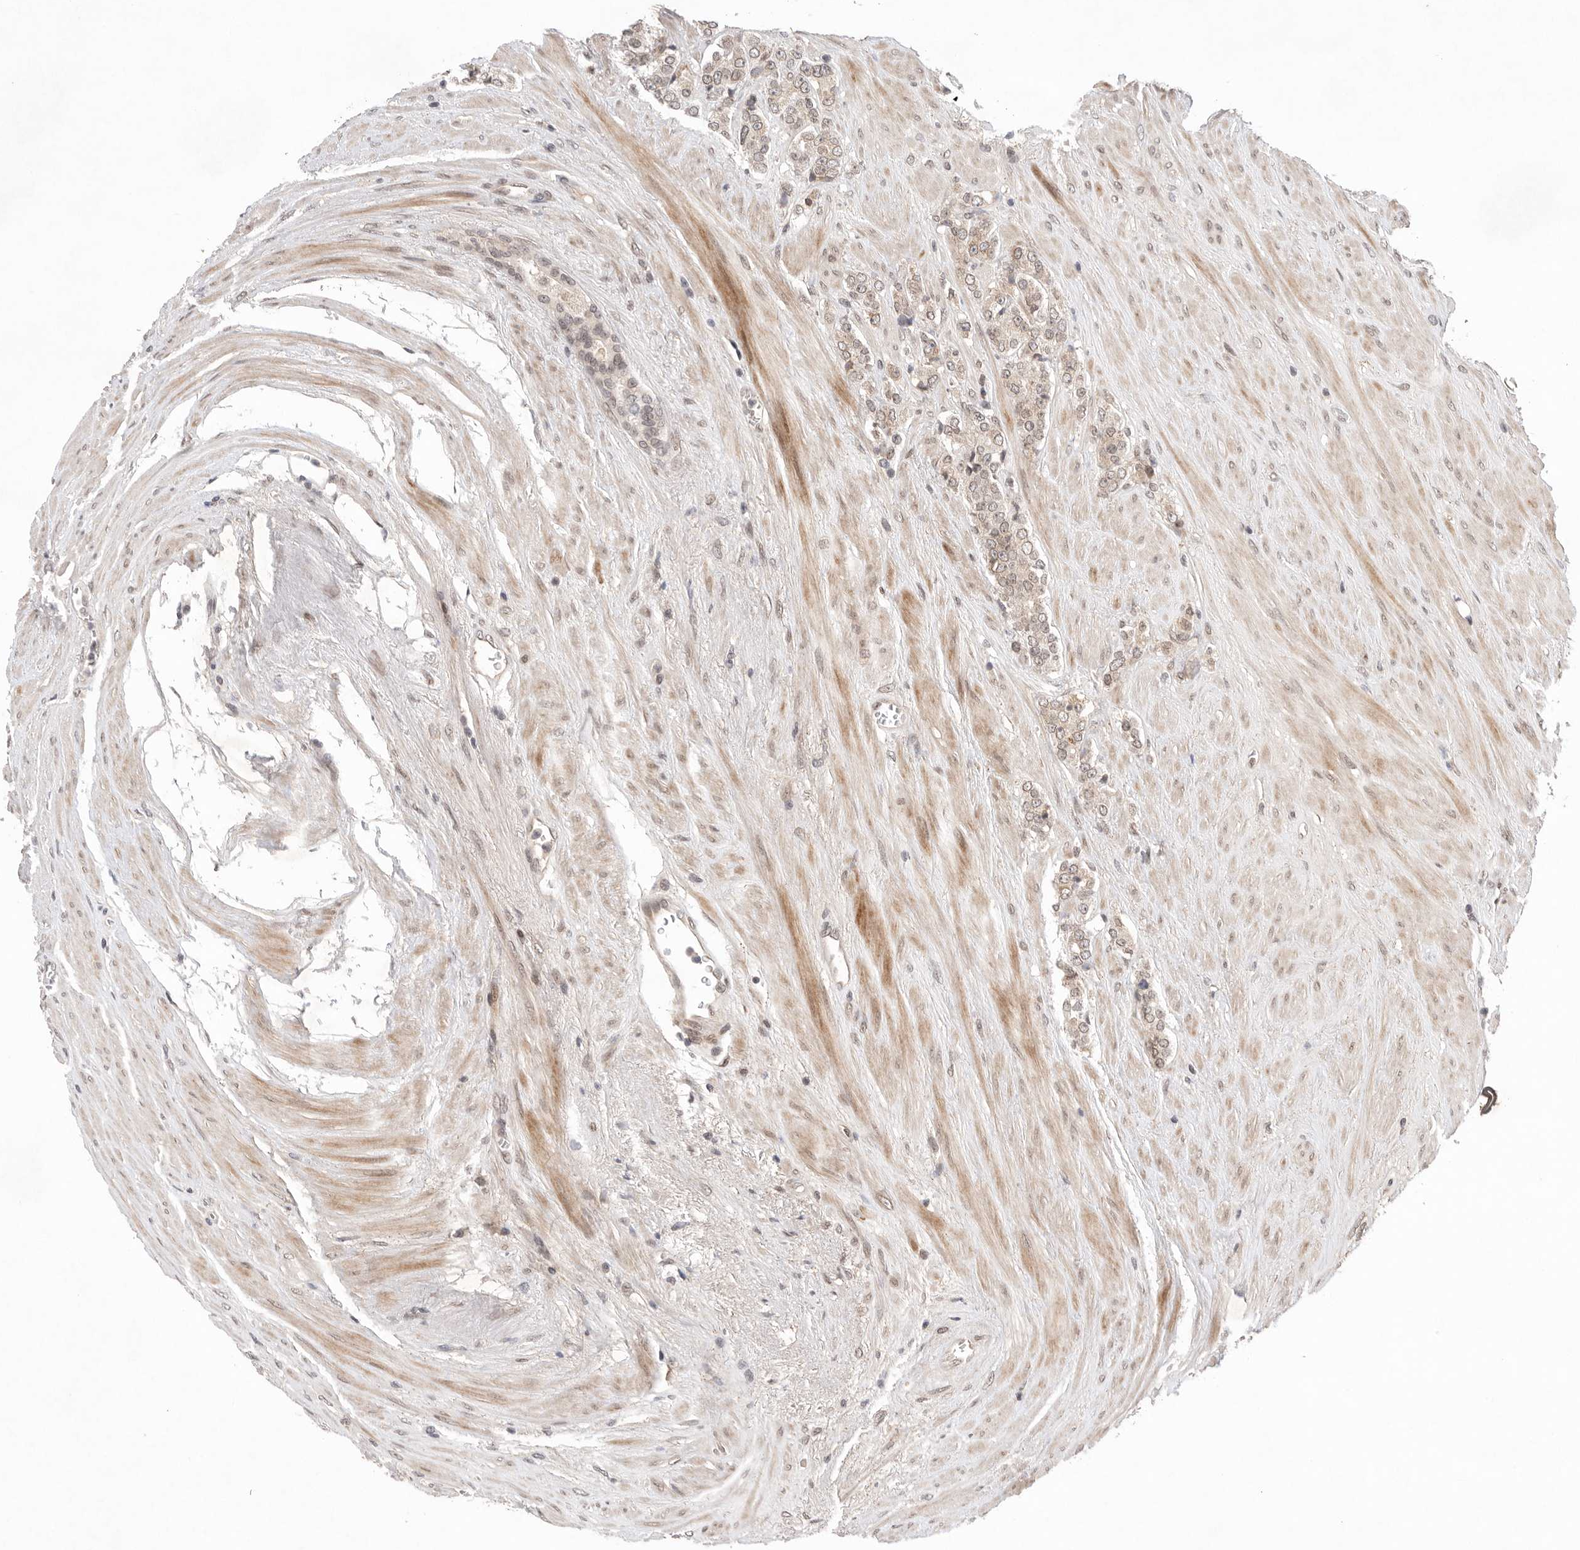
{"staining": {"intensity": "weak", "quantity": "<25%", "location": "cytoplasmic/membranous"}, "tissue": "prostate cancer", "cell_type": "Tumor cells", "image_type": "cancer", "snomed": [{"axis": "morphology", "description": "Adenocarcinoma, High grade"}, {"axis": "topography", "description": "Prostate"}], "caption": "Immunohistochemistry (IHC) image of neoplastic tissue: prostate cancer (high-grade adenocarcinoma) stained with DAB demonstrates no significant protein staining in tumor cells.", "gene": "LEMD3", "patient": {"sex": "male", "age": 71}}